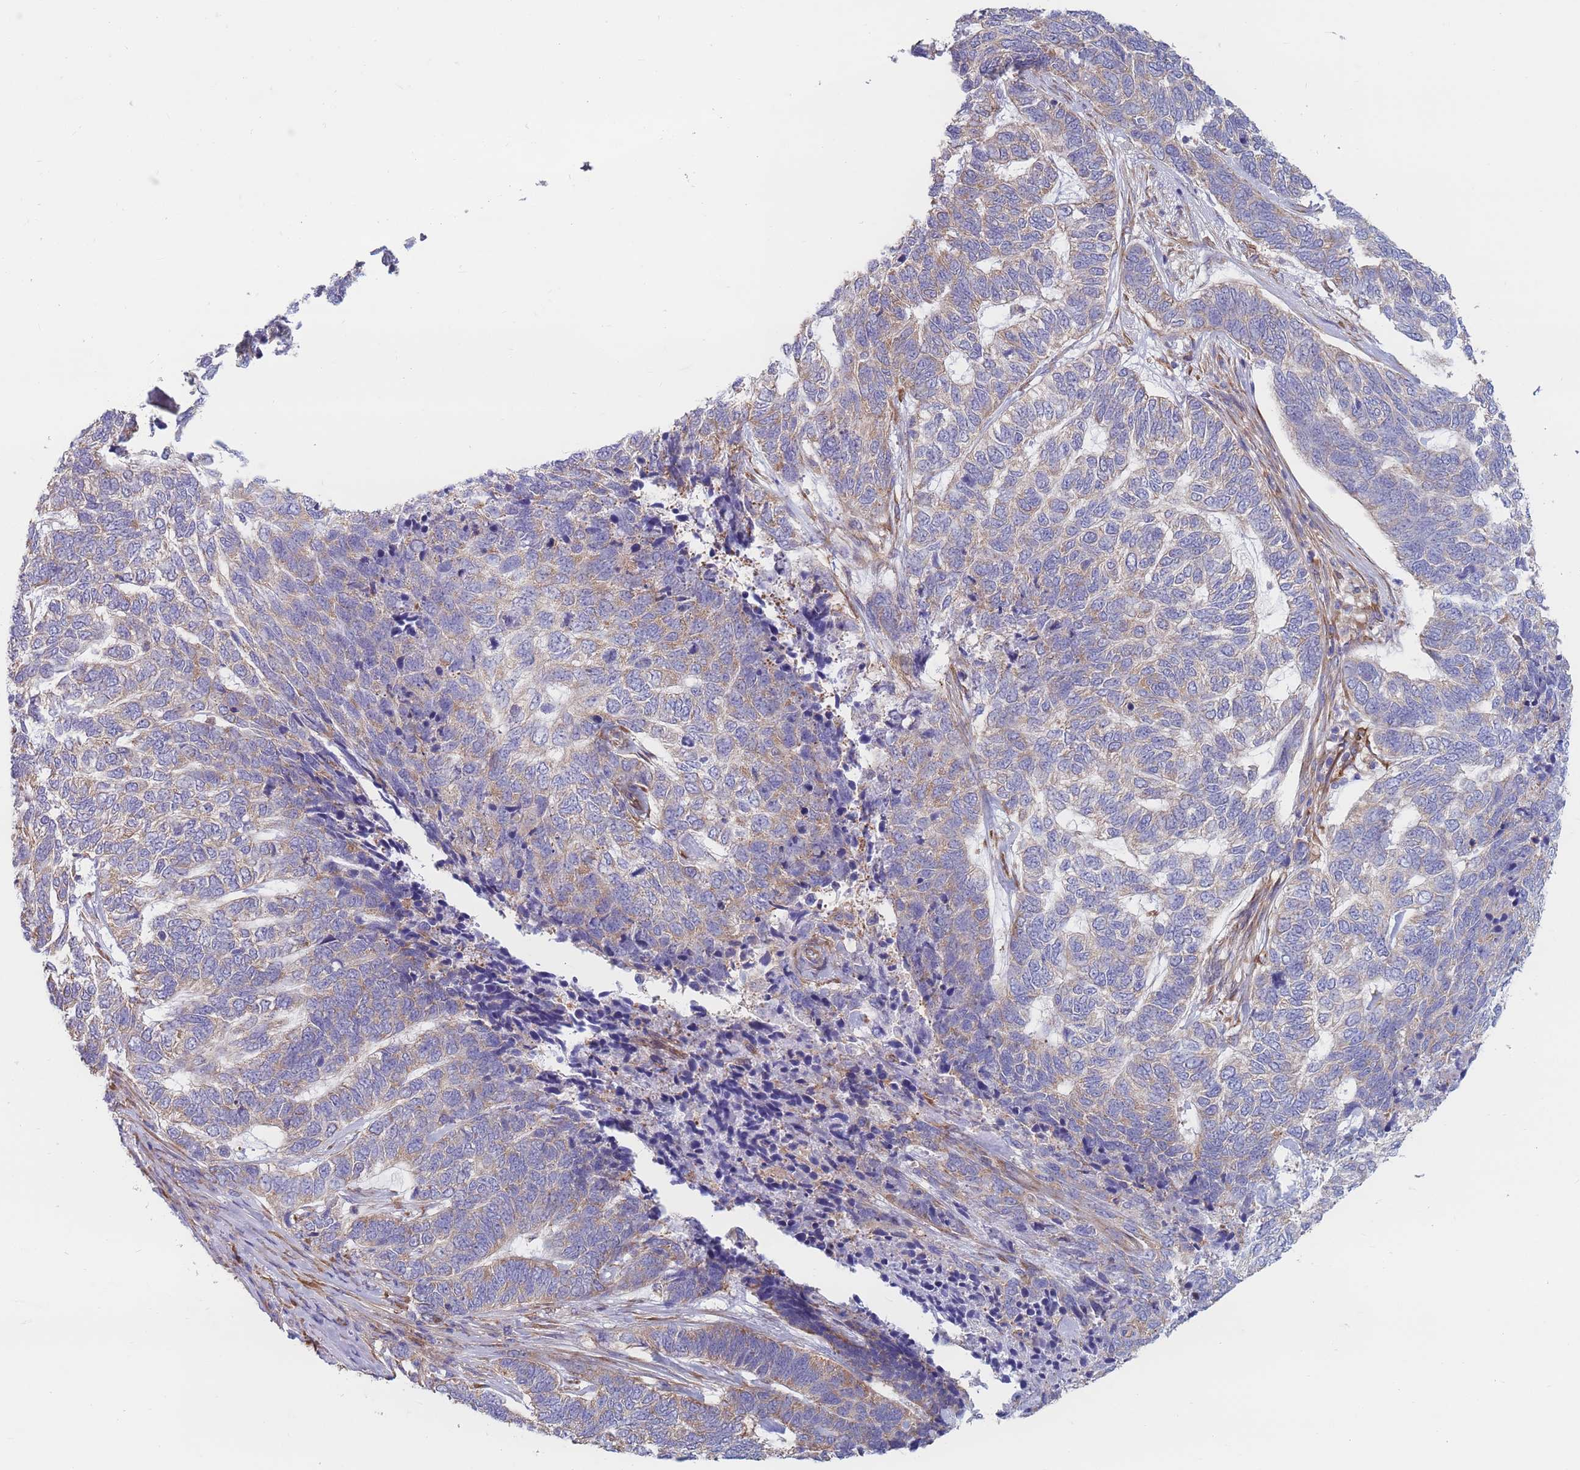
{"staining": {"intensity": "weak", "quantity": "25%-75%", "location": "cytoplasmic/membranous"}, "tissue": "skin cancer", "cell_type": "Tumor cells", "image_type": "cancer", "snomed": [{"axis": "morphology", "description": "Basal cell carcinoma"}, {"axis": "topography", "description": "Skin"}], "caption": "IHC histopathology image of basal cell carcinoma (skin) stained for a protein (brown), which displays low levels of weak cytoplasmic/membranous positivity in approximately 25%-75% of tumor cells.", "gene": "RPL8", "patient": {"sex": "female", "age": 65}}